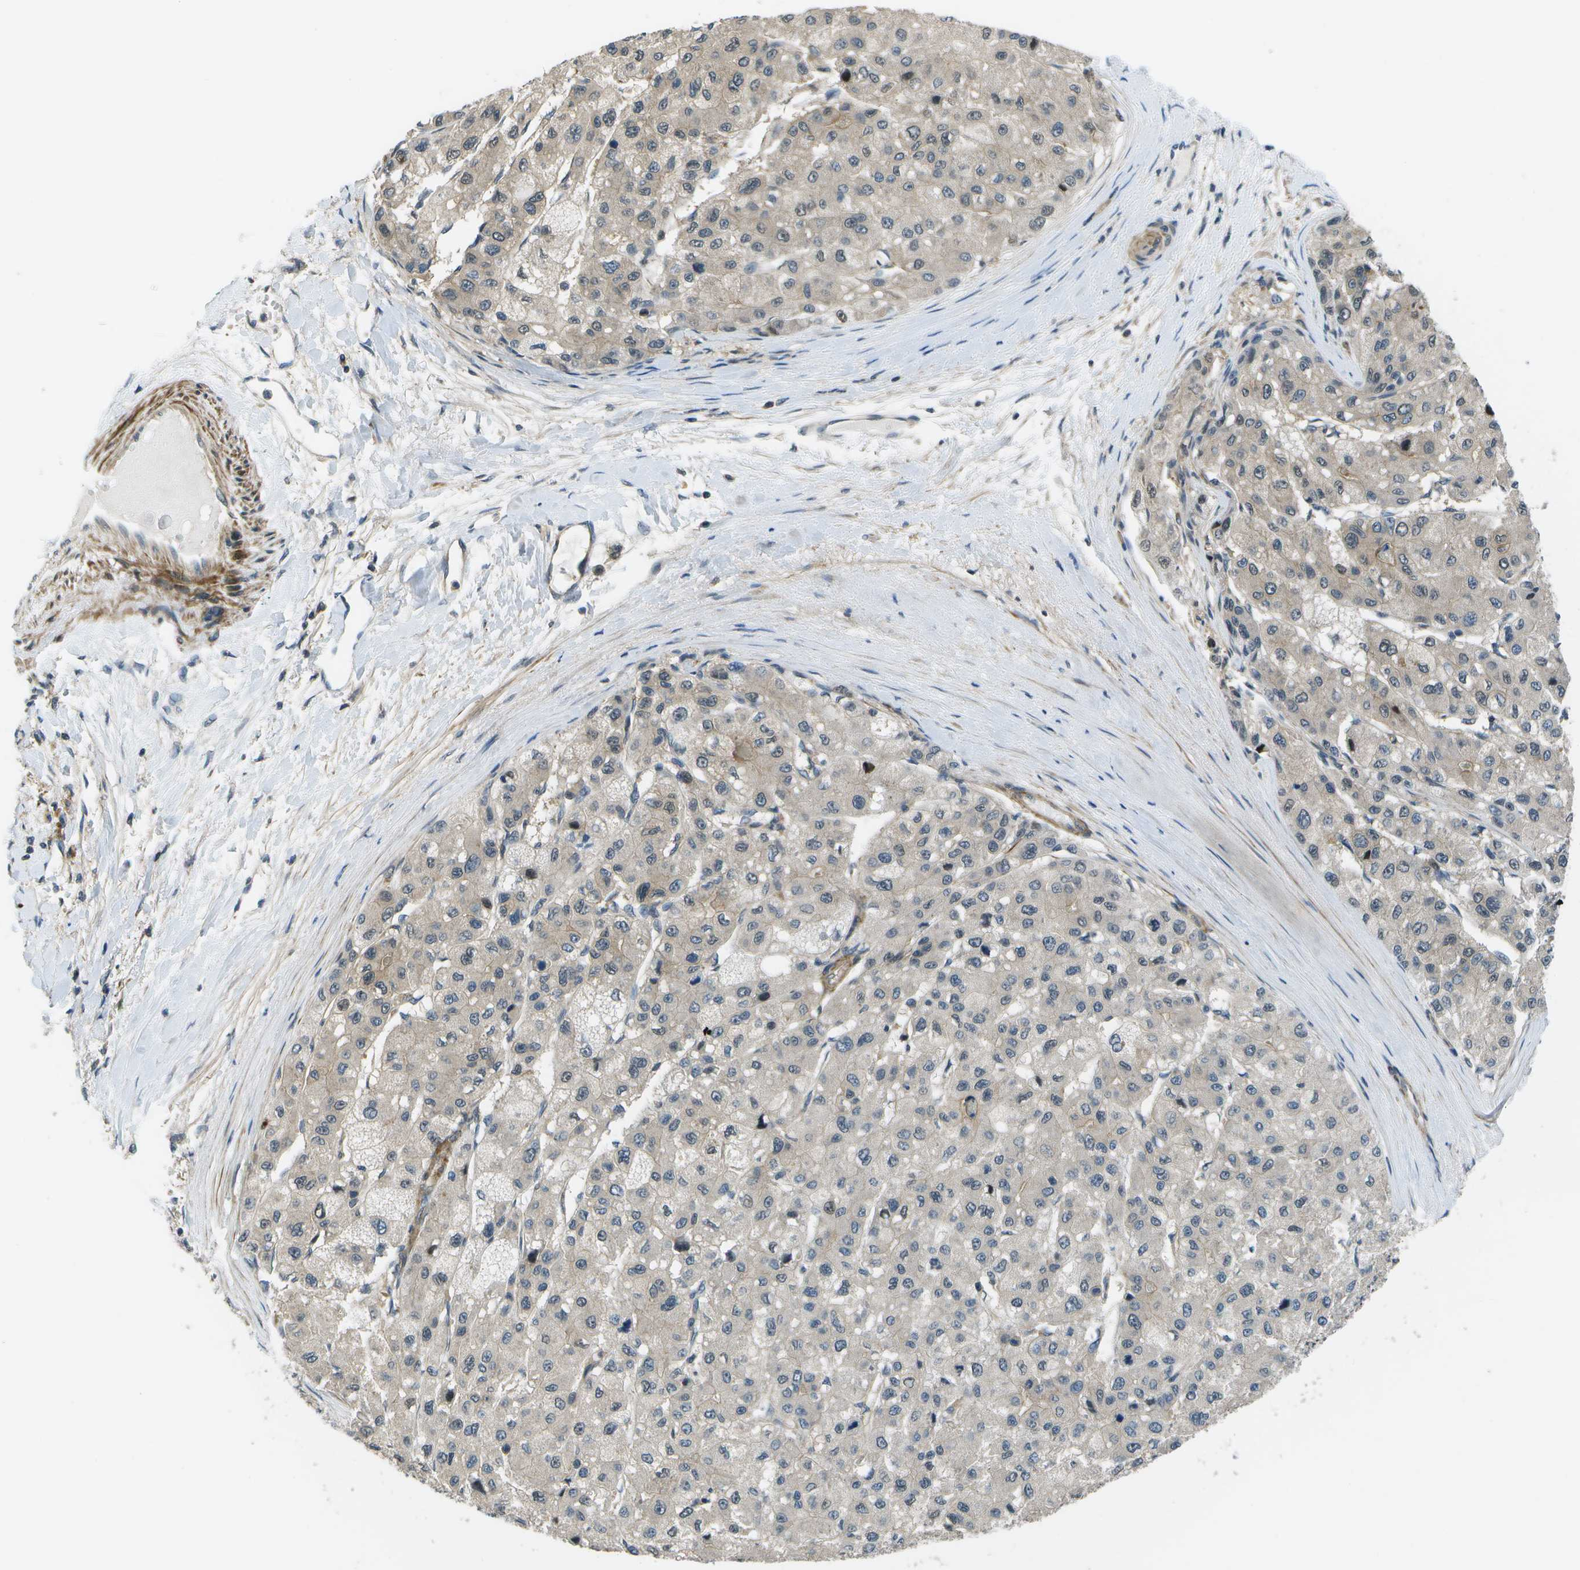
{"staining": {"intensity": "weak", "quantity": "25%-75%", "location": "cytoplasmic/membranous"}, "tissue": "liver cancer", "cell_type": "Tumor cells", "image_type": "cancer", "snomed": [{"axis": "morphology", "description": "Carcinoma, Hepatocellular, NOS"}, {"axis": "topography", "description": "Liver"}], "caption": "Tumor cells demonstrate low levels of weak cytoplasmic/membranous staining in about 25%-75% of cells in hepatocellular carcinoma (liver). (DAB (3,3'-diaminobenzidine) IHC, brown staining for protein, blue staining for nuclei).", "gene": "ENPP5", "patient": {"sex": "male", "age": 80}}